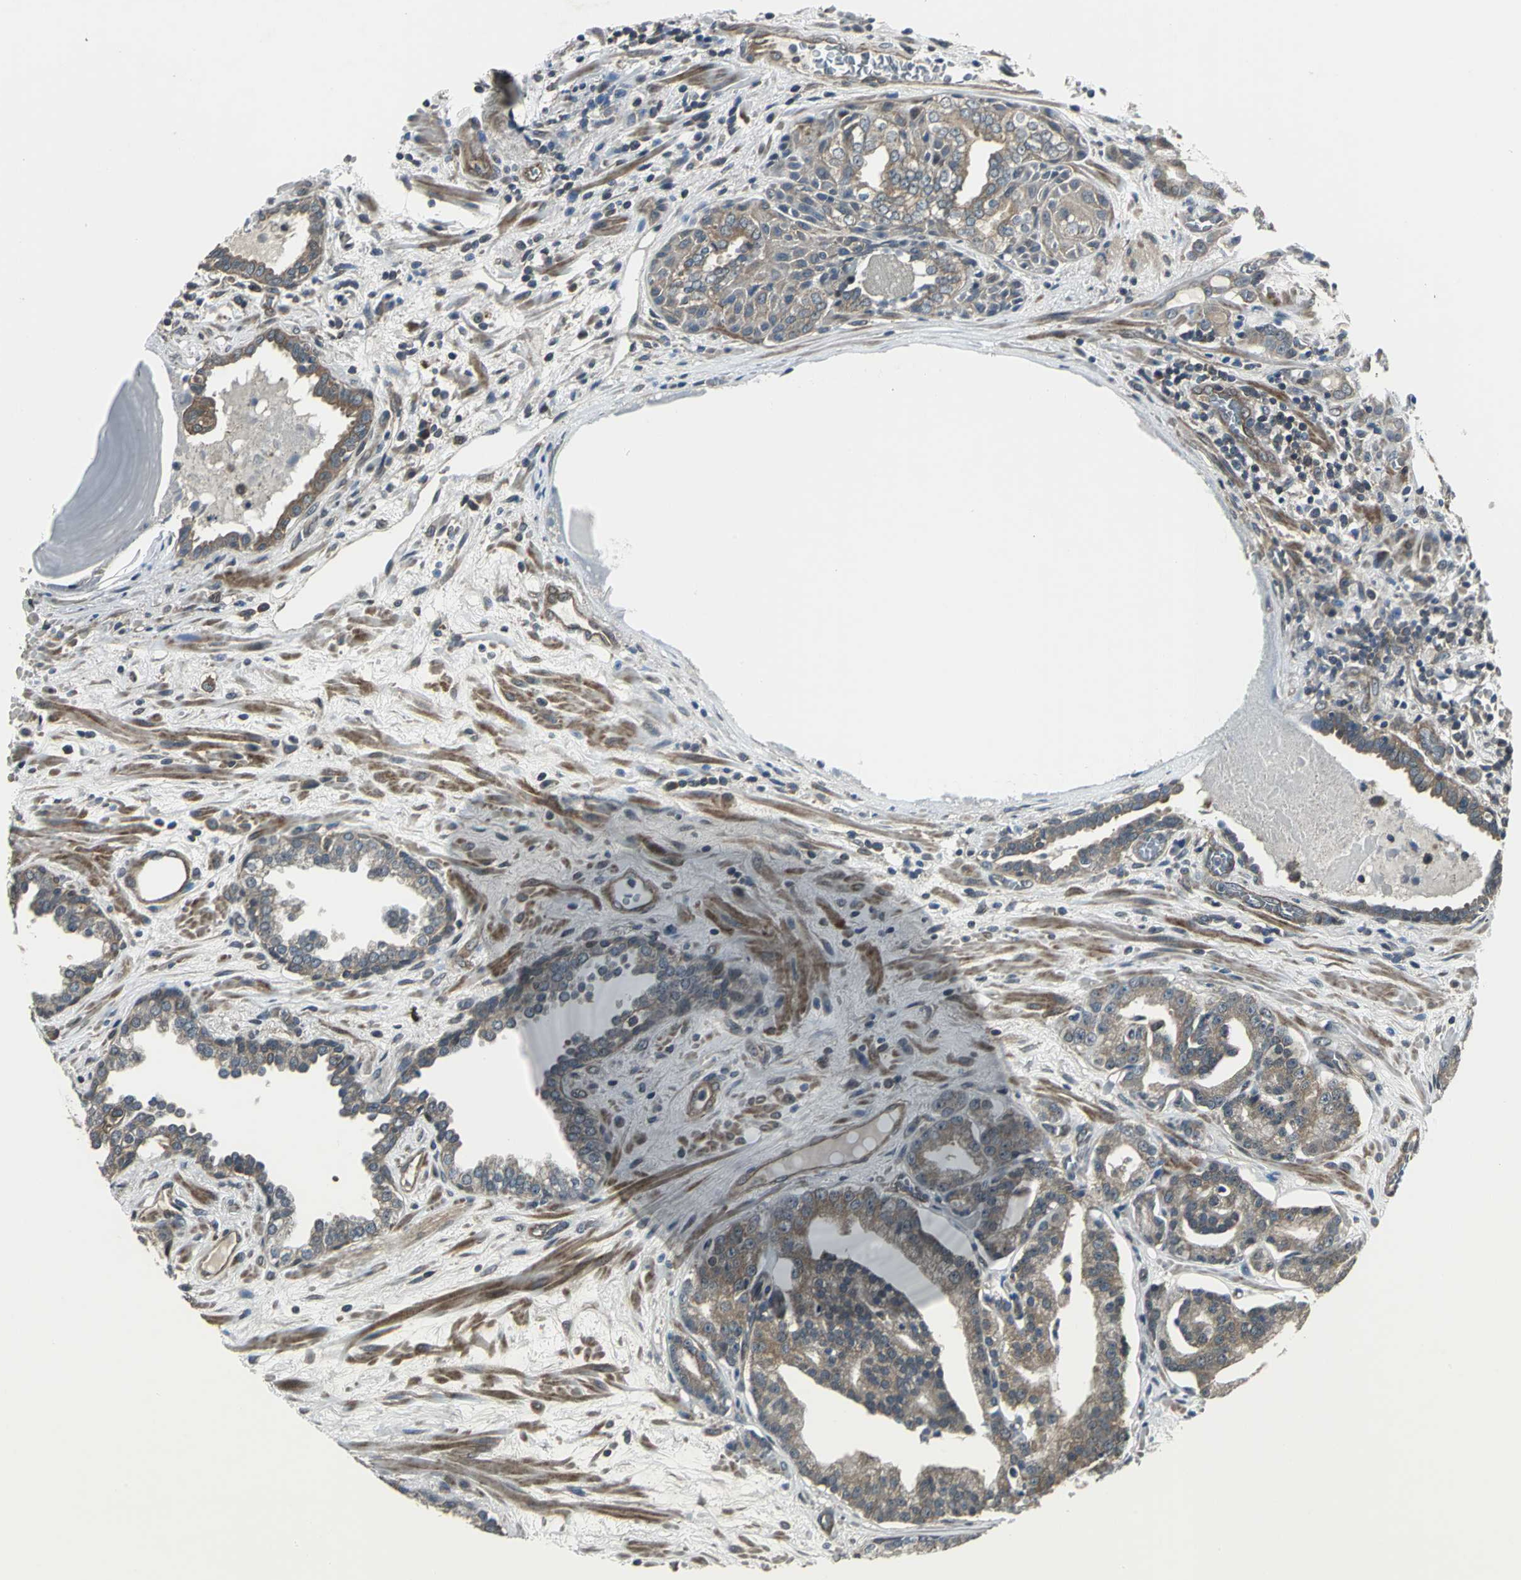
{"staining": {"intensity": "moderate", "quantity": ">75%", "location": "cytoplasmic/membranous"}, "tissue": "prostate cancer", "cell_type": "Tumor cells", "image_type": "cancer", "snomed": [{"axis": "morphology", "description": "Adenocarcinoma, Low grade"}, {"axis": "topography", "description": "Prostate"}], "caption": "DAB (3,3'-diaminobenzidine) immunohistochemical staining of prostate cancer demonstrates moderate cytoplasmic/membranous protein staining in approximately >75% of tumor cells.", "gene": "PFDN1", "patient": {"sex": "male", "age": 63}}